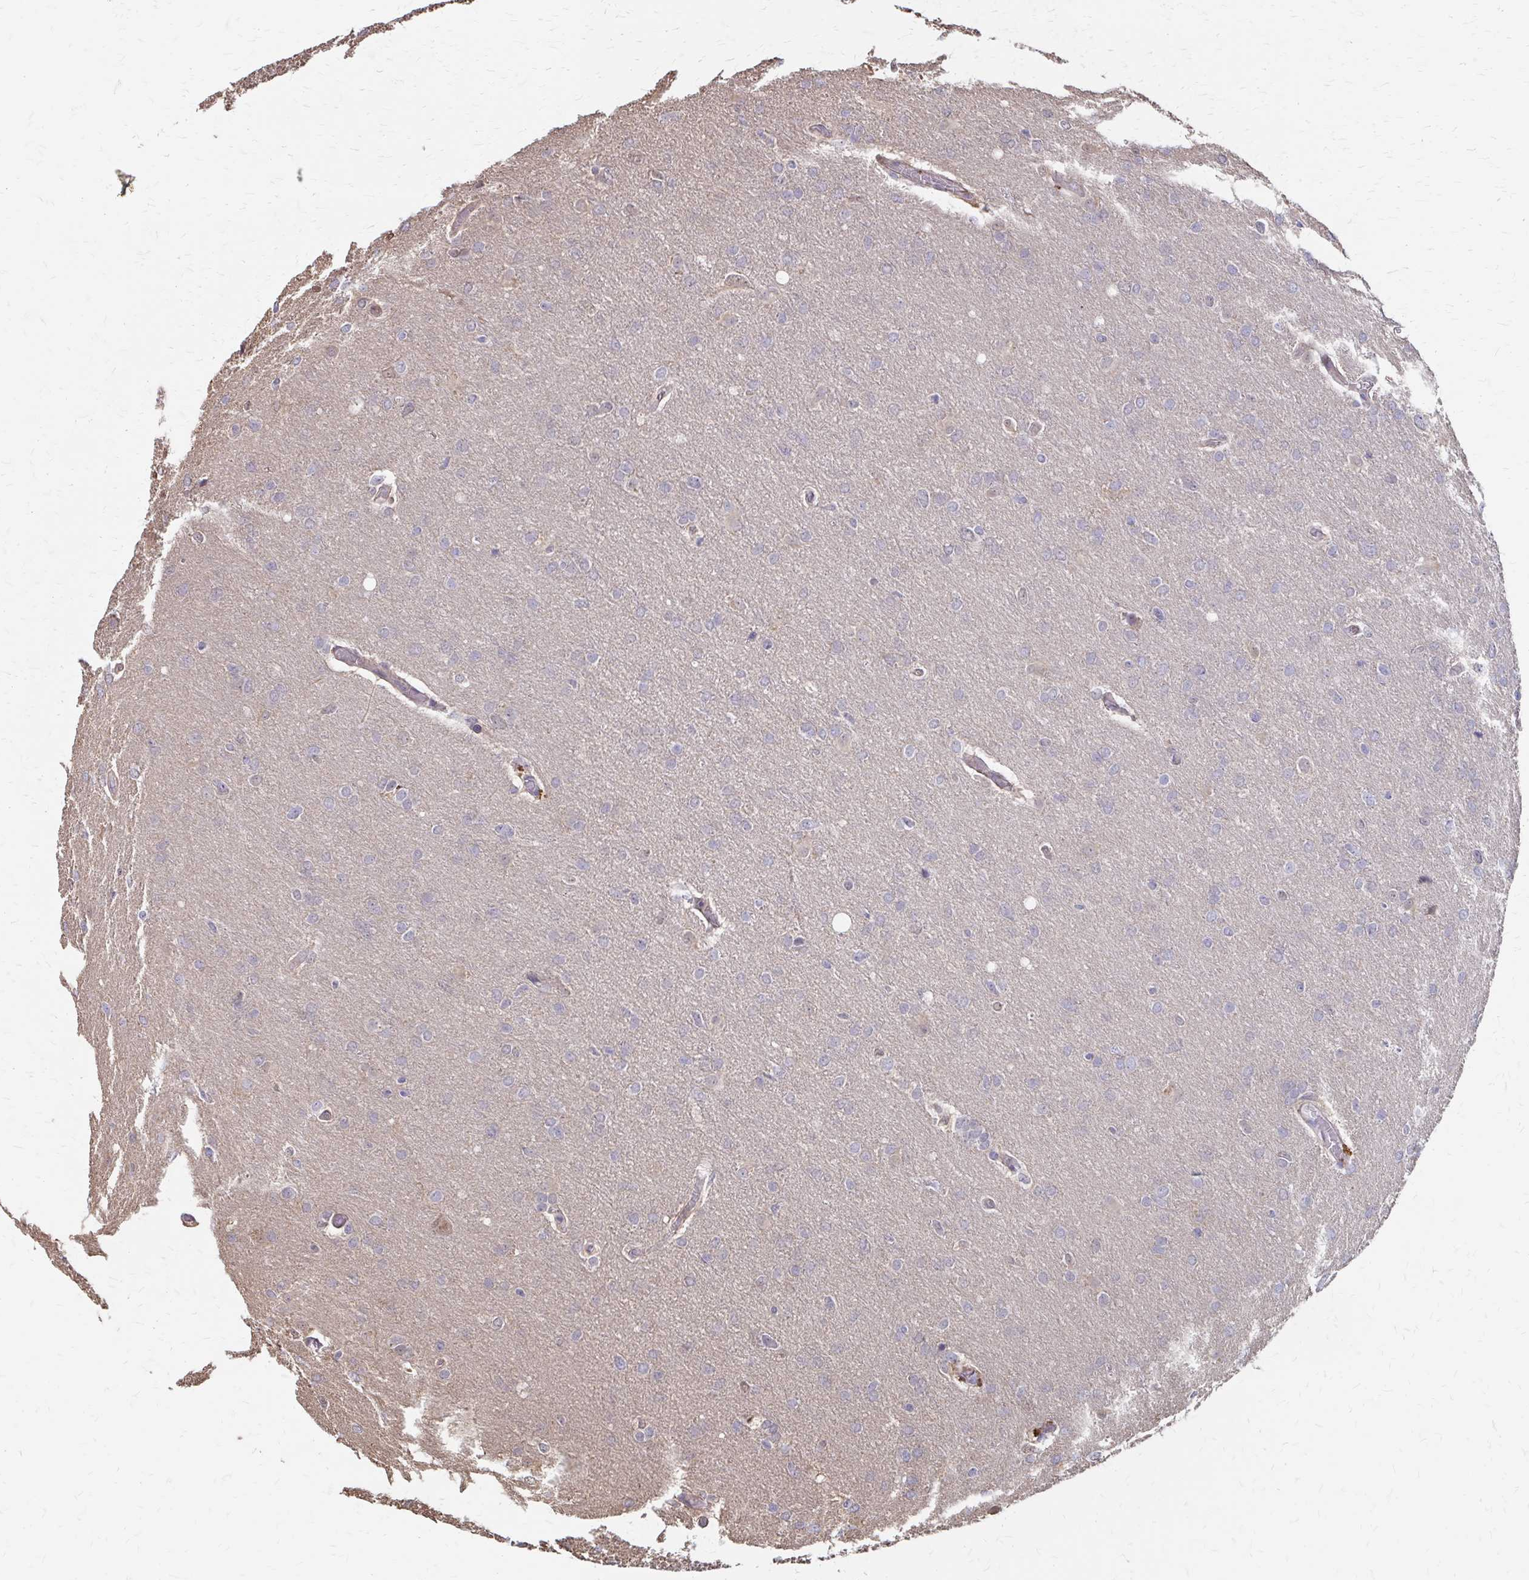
{"staining": {"intensity": "negative", "quantity": "none", "location": "none"}, "tissue": "glioma", "cell_type": "Tumor cells", "image_type": "cancer", "snomed": [{"axis": "morphology", "description": "Glioma, malignant, High grade"}, {"axis": "topography", "description": "Brain"}], "caption": "Photomicrograph shows no significant protein positivity in tumor cells of malignant glioma (high-grade). (DAB (3,3'-diaminobenzidine) immunohistochemistry, high magnification).", "gene": "IFI44L", "patient": {"sex": "male", "age": 53}}